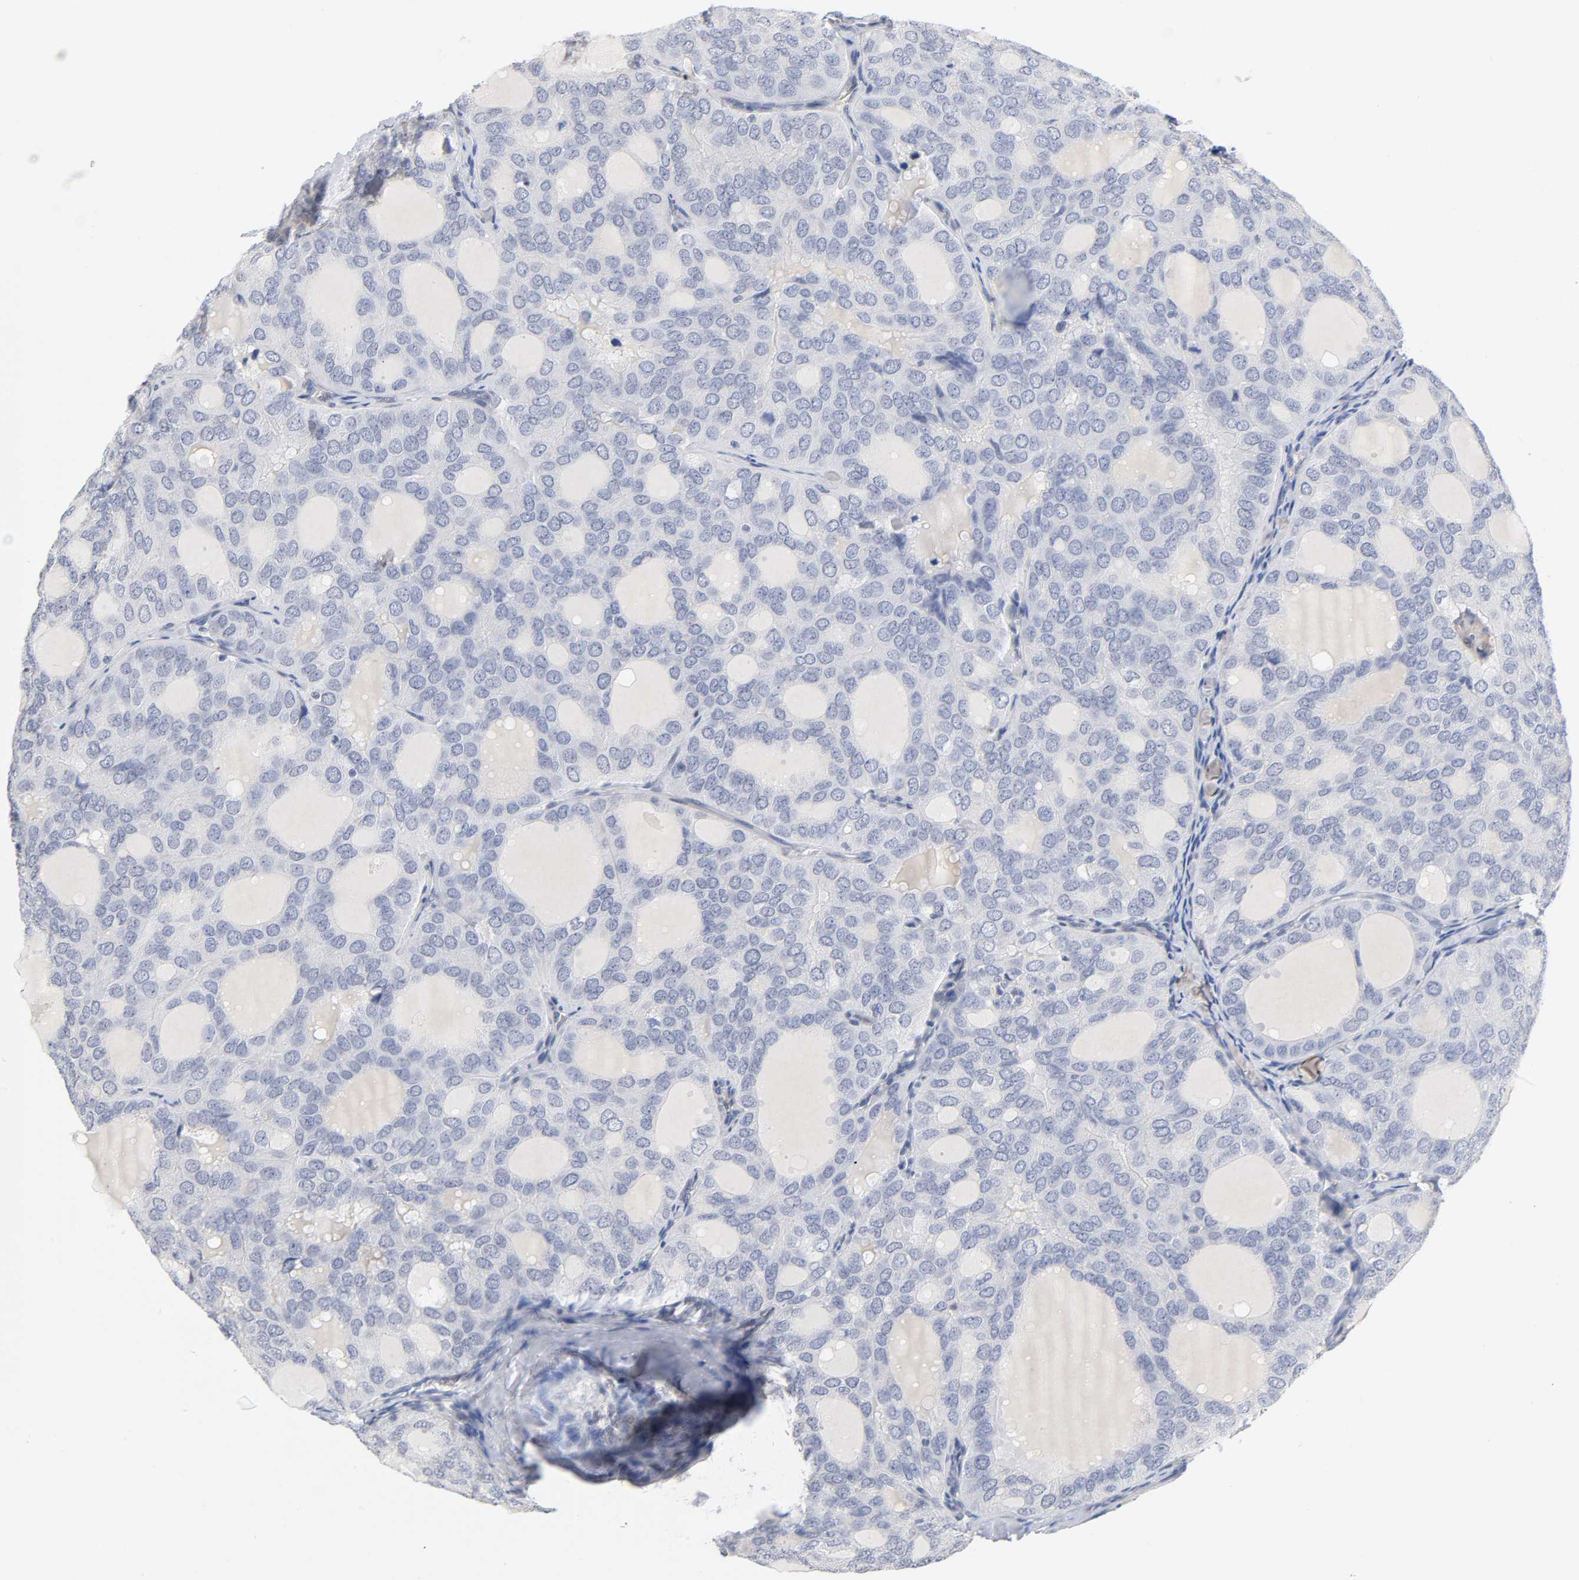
{"staining": {"intensity": "negative", "quantity": "none", "location": "none"}, "tissue": "thyroid cancer", "cell_type": "Tumor cells", "image_type": "cancer", "snomed": [{"axis": "morphology", "description": "Follicular adenoma carcinoma, NOS"}, {"axis": "topography", "description": "Thyroid gland"}], "caption": "The photomicrograph reveals no significant positivity in tumor cells of thyroid follicular adenoma carcinoma. (Brightfield microscopy of DAB IHC at high magnification).", "gene": "NFATC1", "patient": {"sex": "male", "age": 75}}